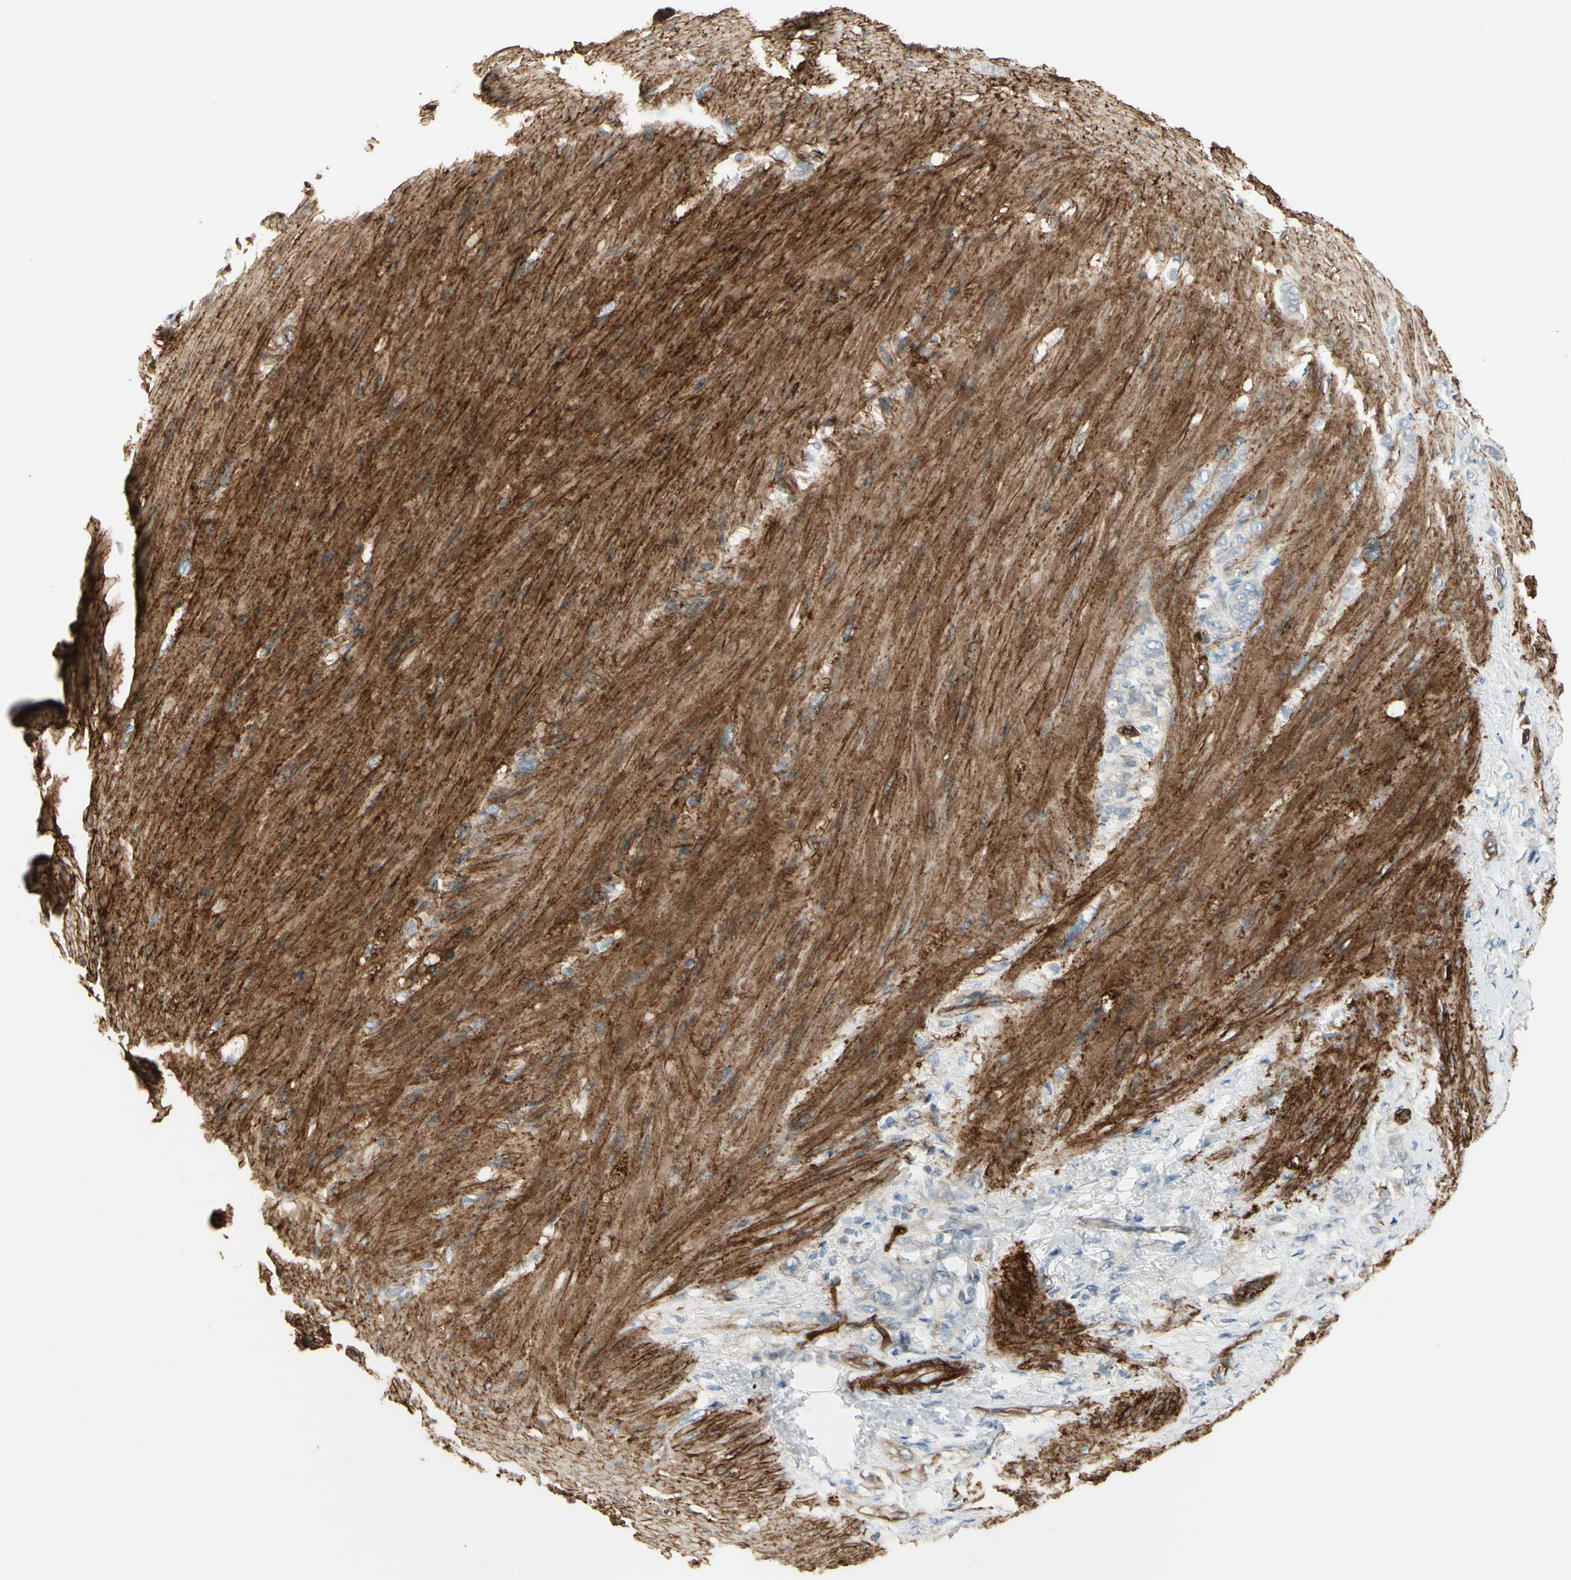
{"staining": {"intensity": "negative", "quantity": "none", "location": "none"}, "tissue": "stomach cancer", "cell_type": "Tumor cells", "image_type": "cancer", "snomed": [{"axis": "morphology", "description": "Adenocarcinoma, NOS"}, {"axis": "topography", "description": "Stomach"}], "caption": "IHC photomicrograph of stomach adenocarcinoma stained for a protein (brown), which shows no staining in tumor cells.", "gene": "MCAM", "patient": {"sex": "male", "age": 82}}